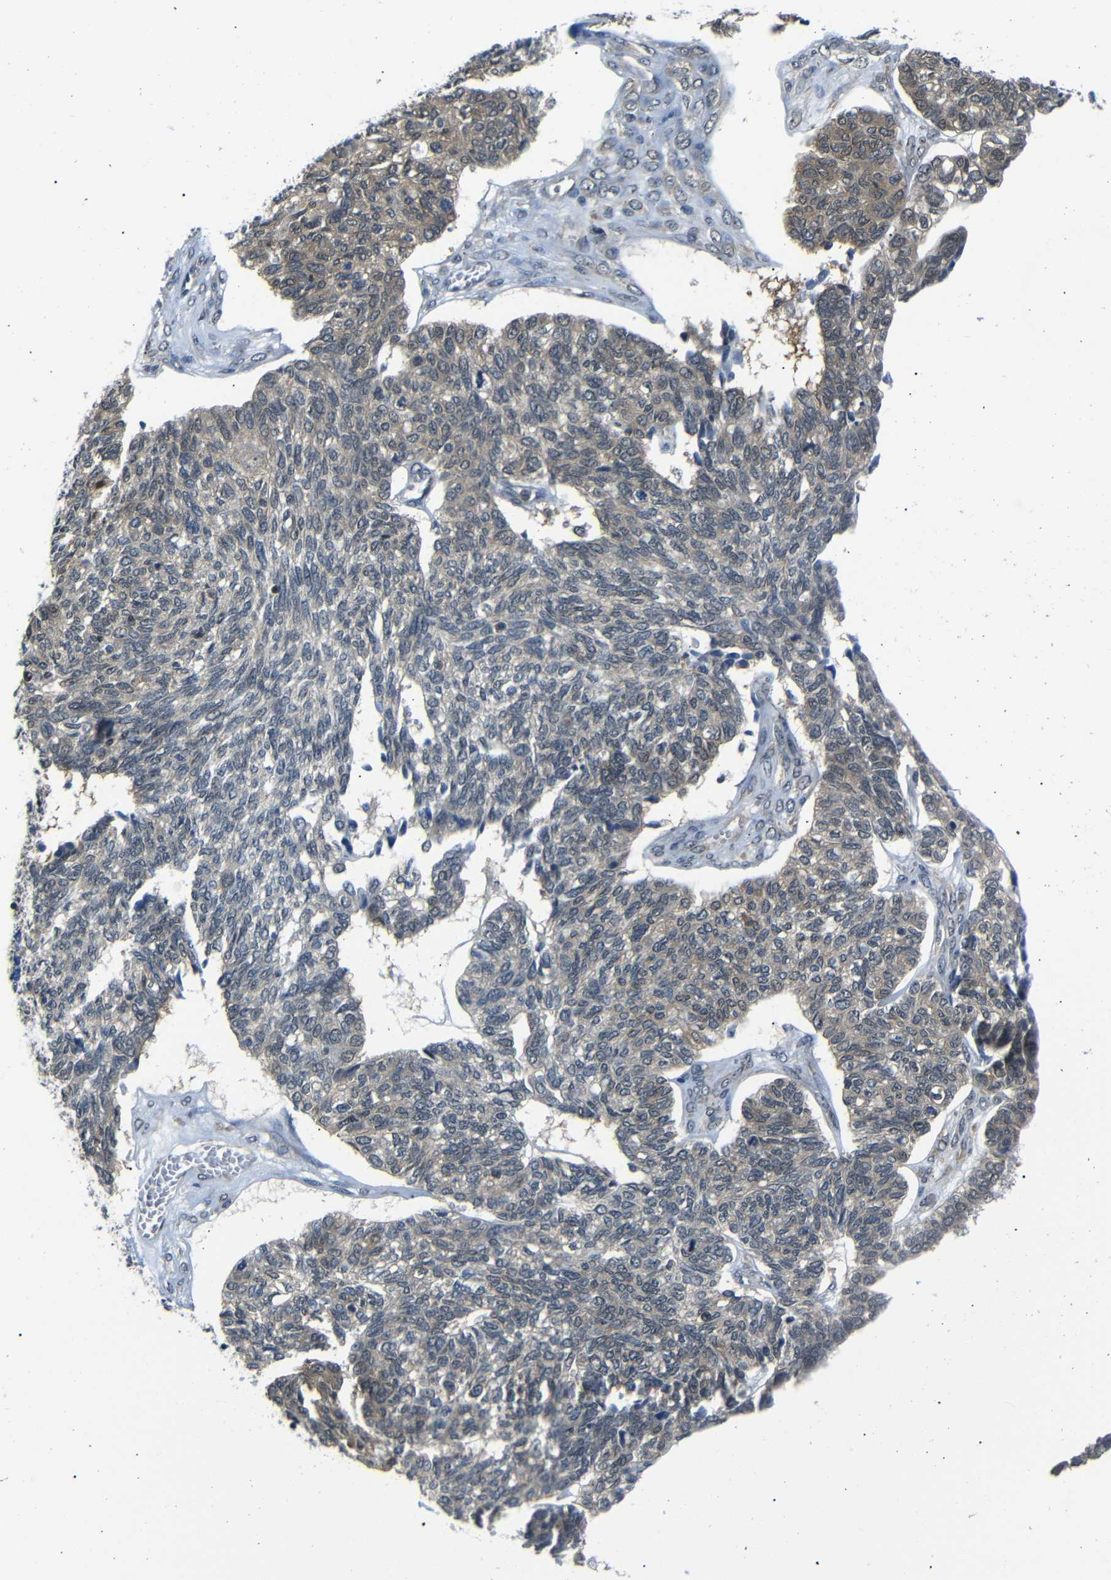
{"staining": {"intensity": "weak", "quantity": "25%-75%", "location": "cytoplasmic/membranous"}, "tissue": "ovarian cancer", "cell_type": "Tumor cells", "image_type": "cancer", "snomed": [{"axis": "morphology", "description": "Cystadenocarcinoma, serous, NOS"}, {"axis": "topography", "description": "Ovary"}], "caption": "Brown immunohistochemical staining in human ovarian serous cystadenocarcinoma displays weak cytoplasmic/membranous expression in approximately 25%-75% of tumor cells.", "gene": "UBXN1", "patient": {"sex": "female", "age": 79}}